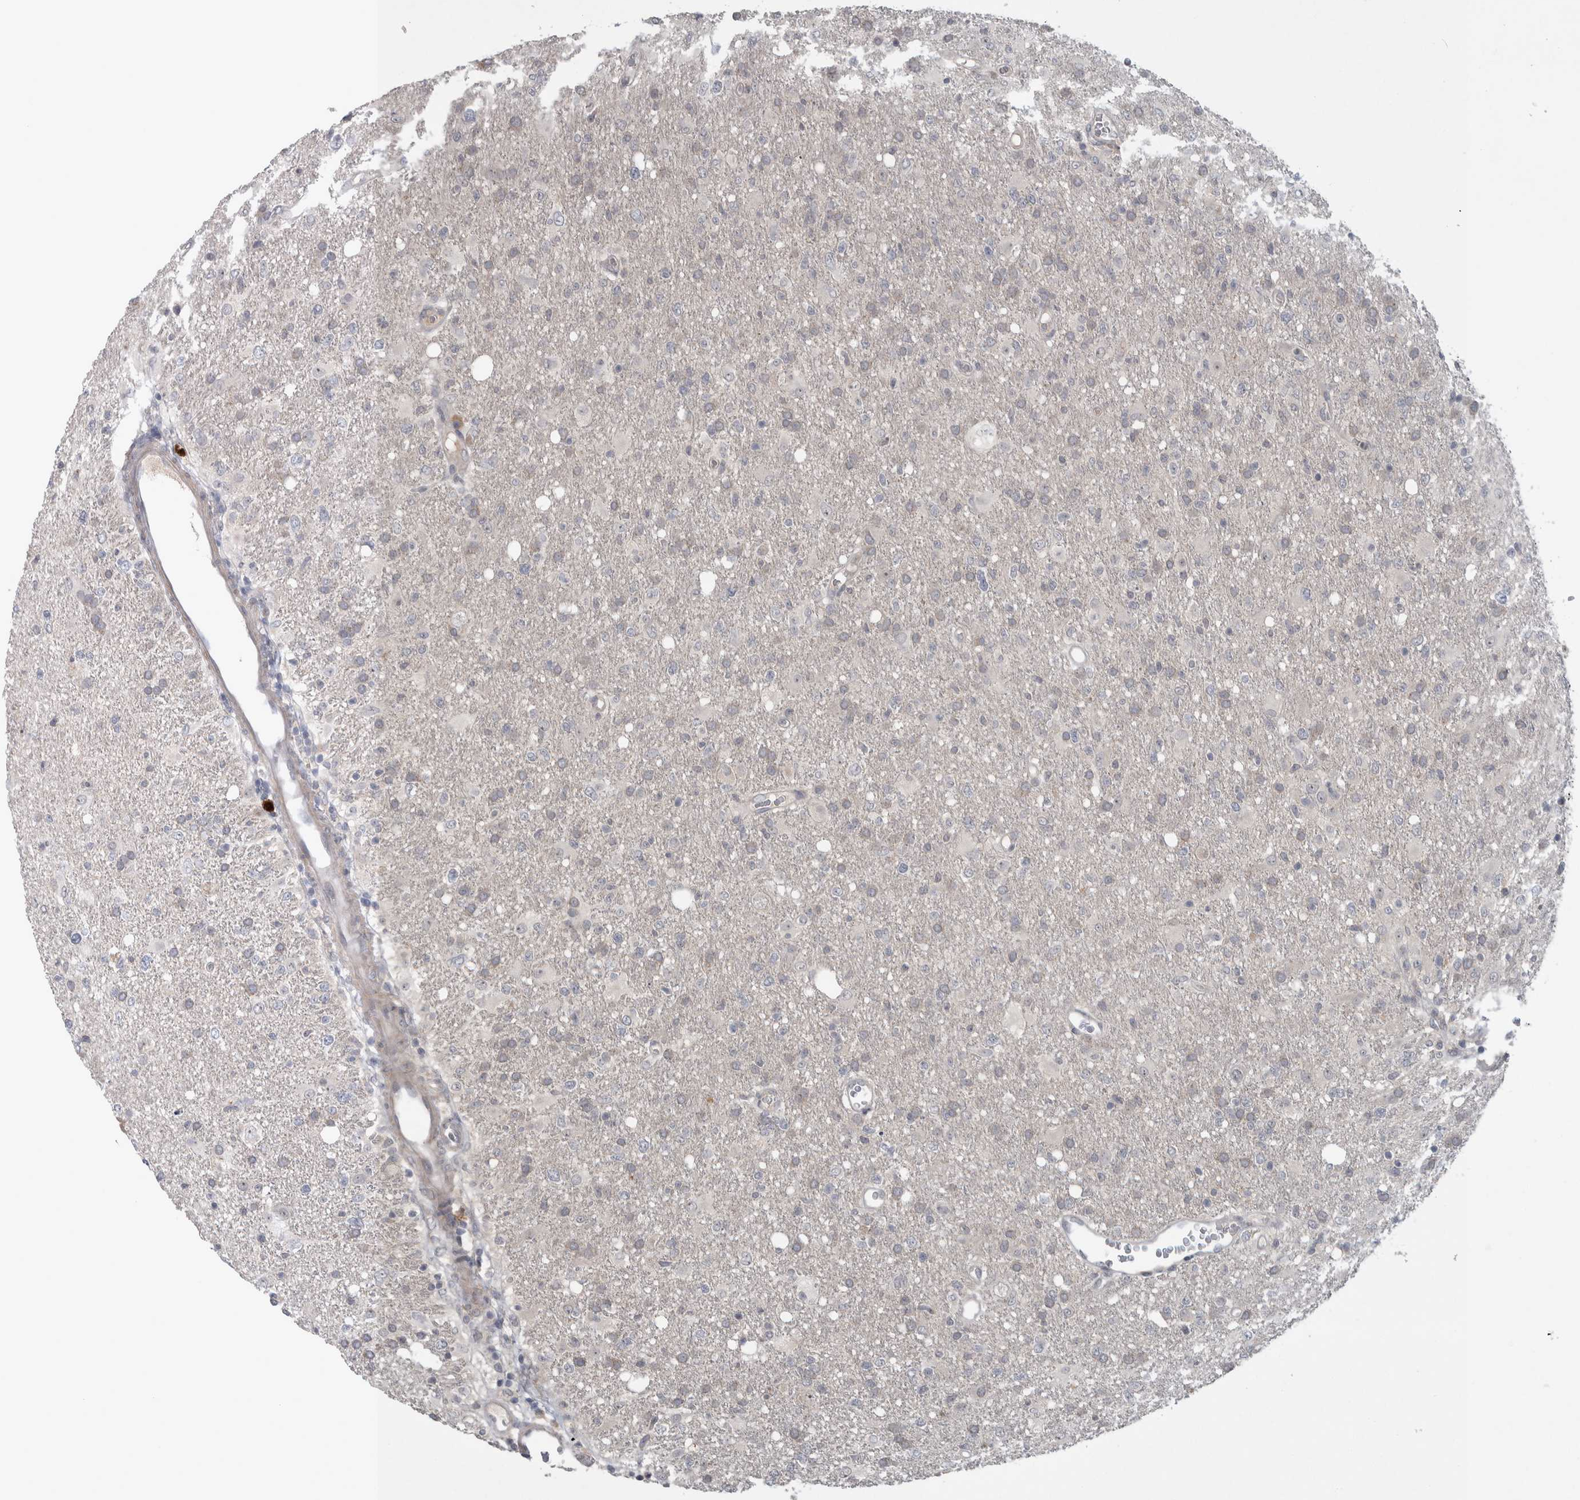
{"staining": {"intensity": "negative", "quantity": "none", "location": "none"}, "tissue": "glioma", "cell_type": "Tumor cells", "image_type": "cancer", "snomed": [{"axis": "morphology", "description": "Glioma, malignant, High grade"}, {"axis": "topography", "description": "Brain"}], "caption": "A photomicrograph of malignant glioma (high-grade) stained for a protein demonstrates no brown staining in tumor cells.", "gene": "CUL2", "patient": {"sex": "female", "age": 57}}